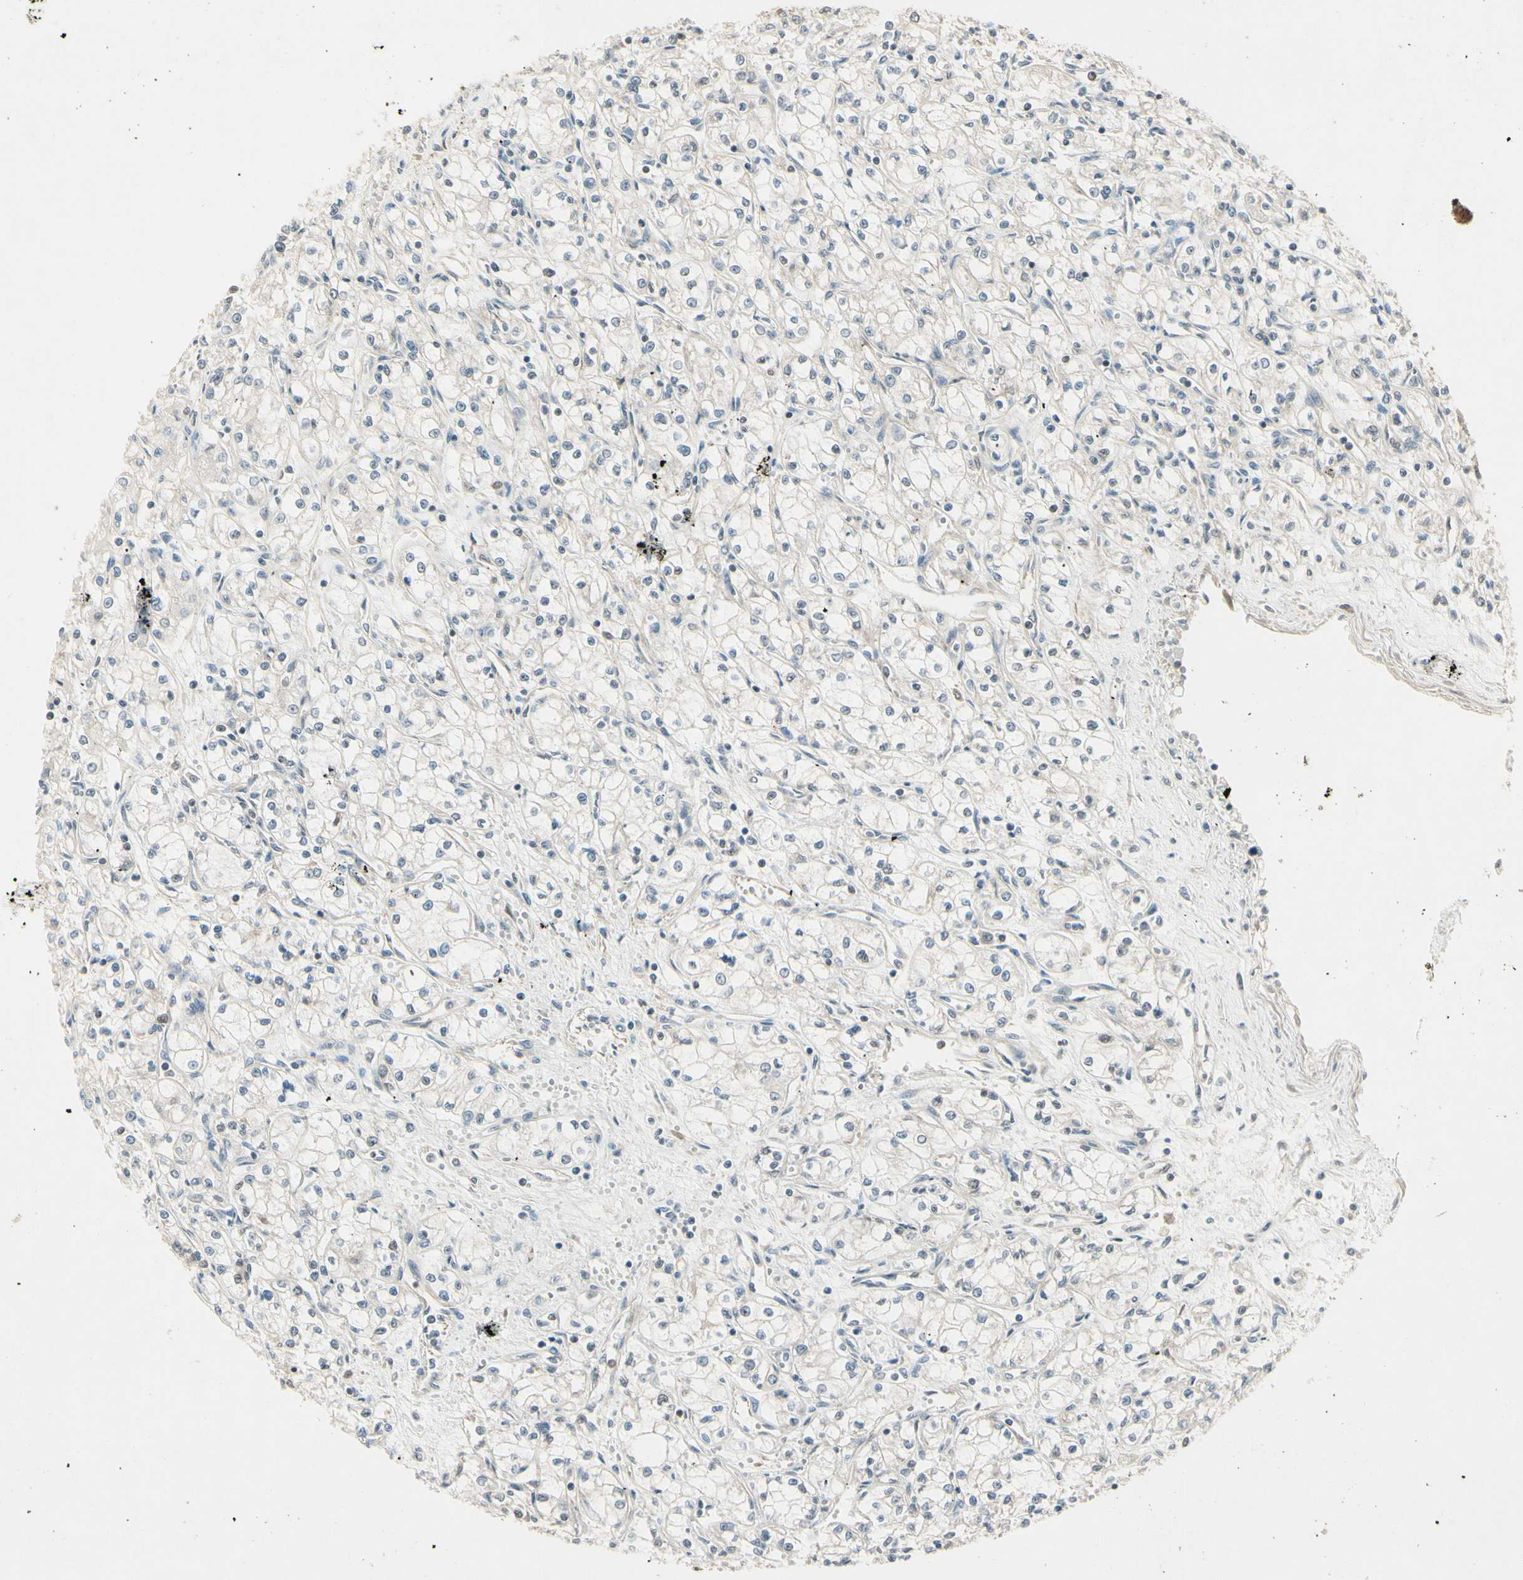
{"staining": {"intensity": "negative", "quantity": "none", "location": "none"}, "tissue": "renal cancer", "cell_type": "Tumor cells", "image_type": "cancer", "snomed": [{"axis": "morphology", "description": "Normal tissue, NOS"}, {"axis": "morphology", "description": "Adenocarcinoma, NOS"}, {"axis": "topography", "description": "Kidney"}], "caption": "Photomicrograph shows no protein staining in tumor cells of adenocarcinoma (renal) tissue.", "gene": "IPO5", "patient": {"sex": "male", "age": 59}}